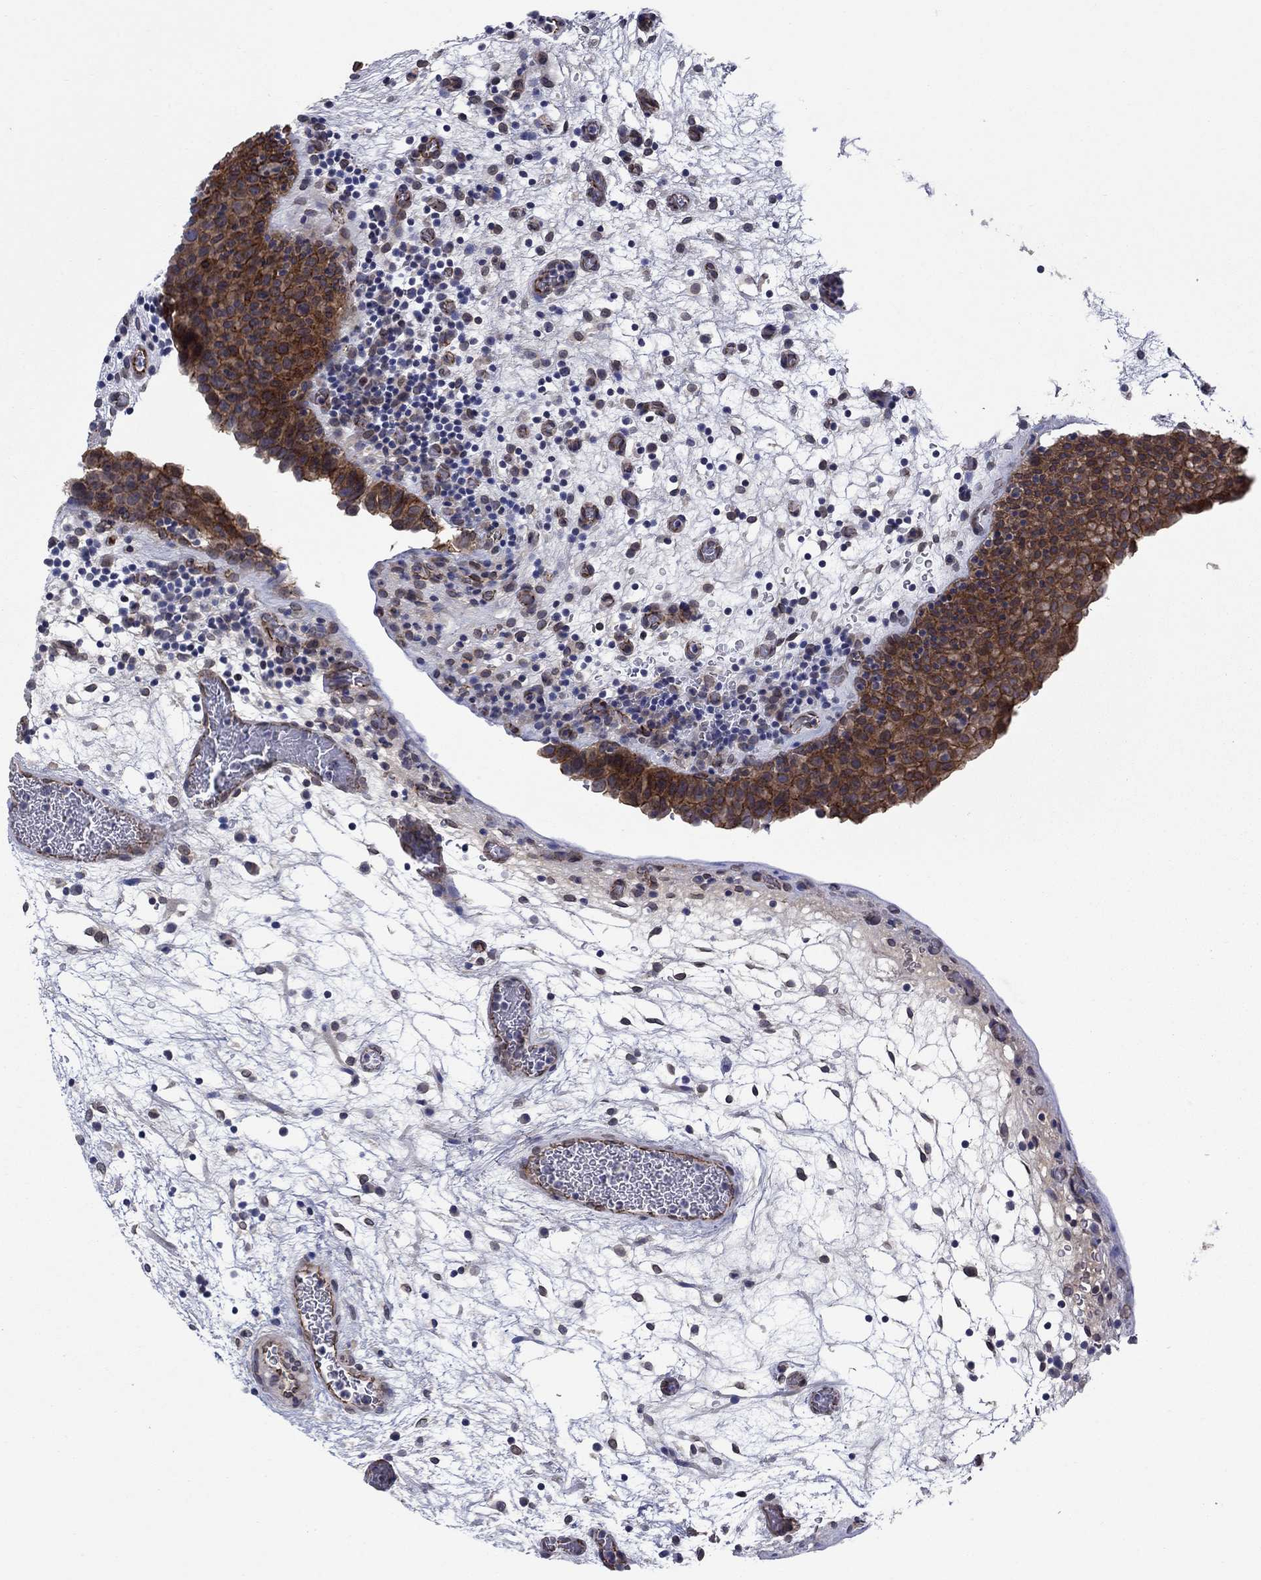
{"staining": {"intensity": "strong", "quantity": ">75%", "location": "cytoplasmic/membranous"}, "tissue": "urinary bladder", "cell_type": "Urothelial cells", "image_type": "normal", "snomed": [{"axis": "morphology", "description": "Normal tissue, NOS"}, {"axis": "topography", "description": "Urinary bladder"}], "caption": "This image shows immunohistochemistry staining of normal urinary bladder, with high strong cytoplasmic/membranous positivity in about >75% of urothelial cells.", "gene": "EMC9", "patient": {"sex": "male", "age": 37}}